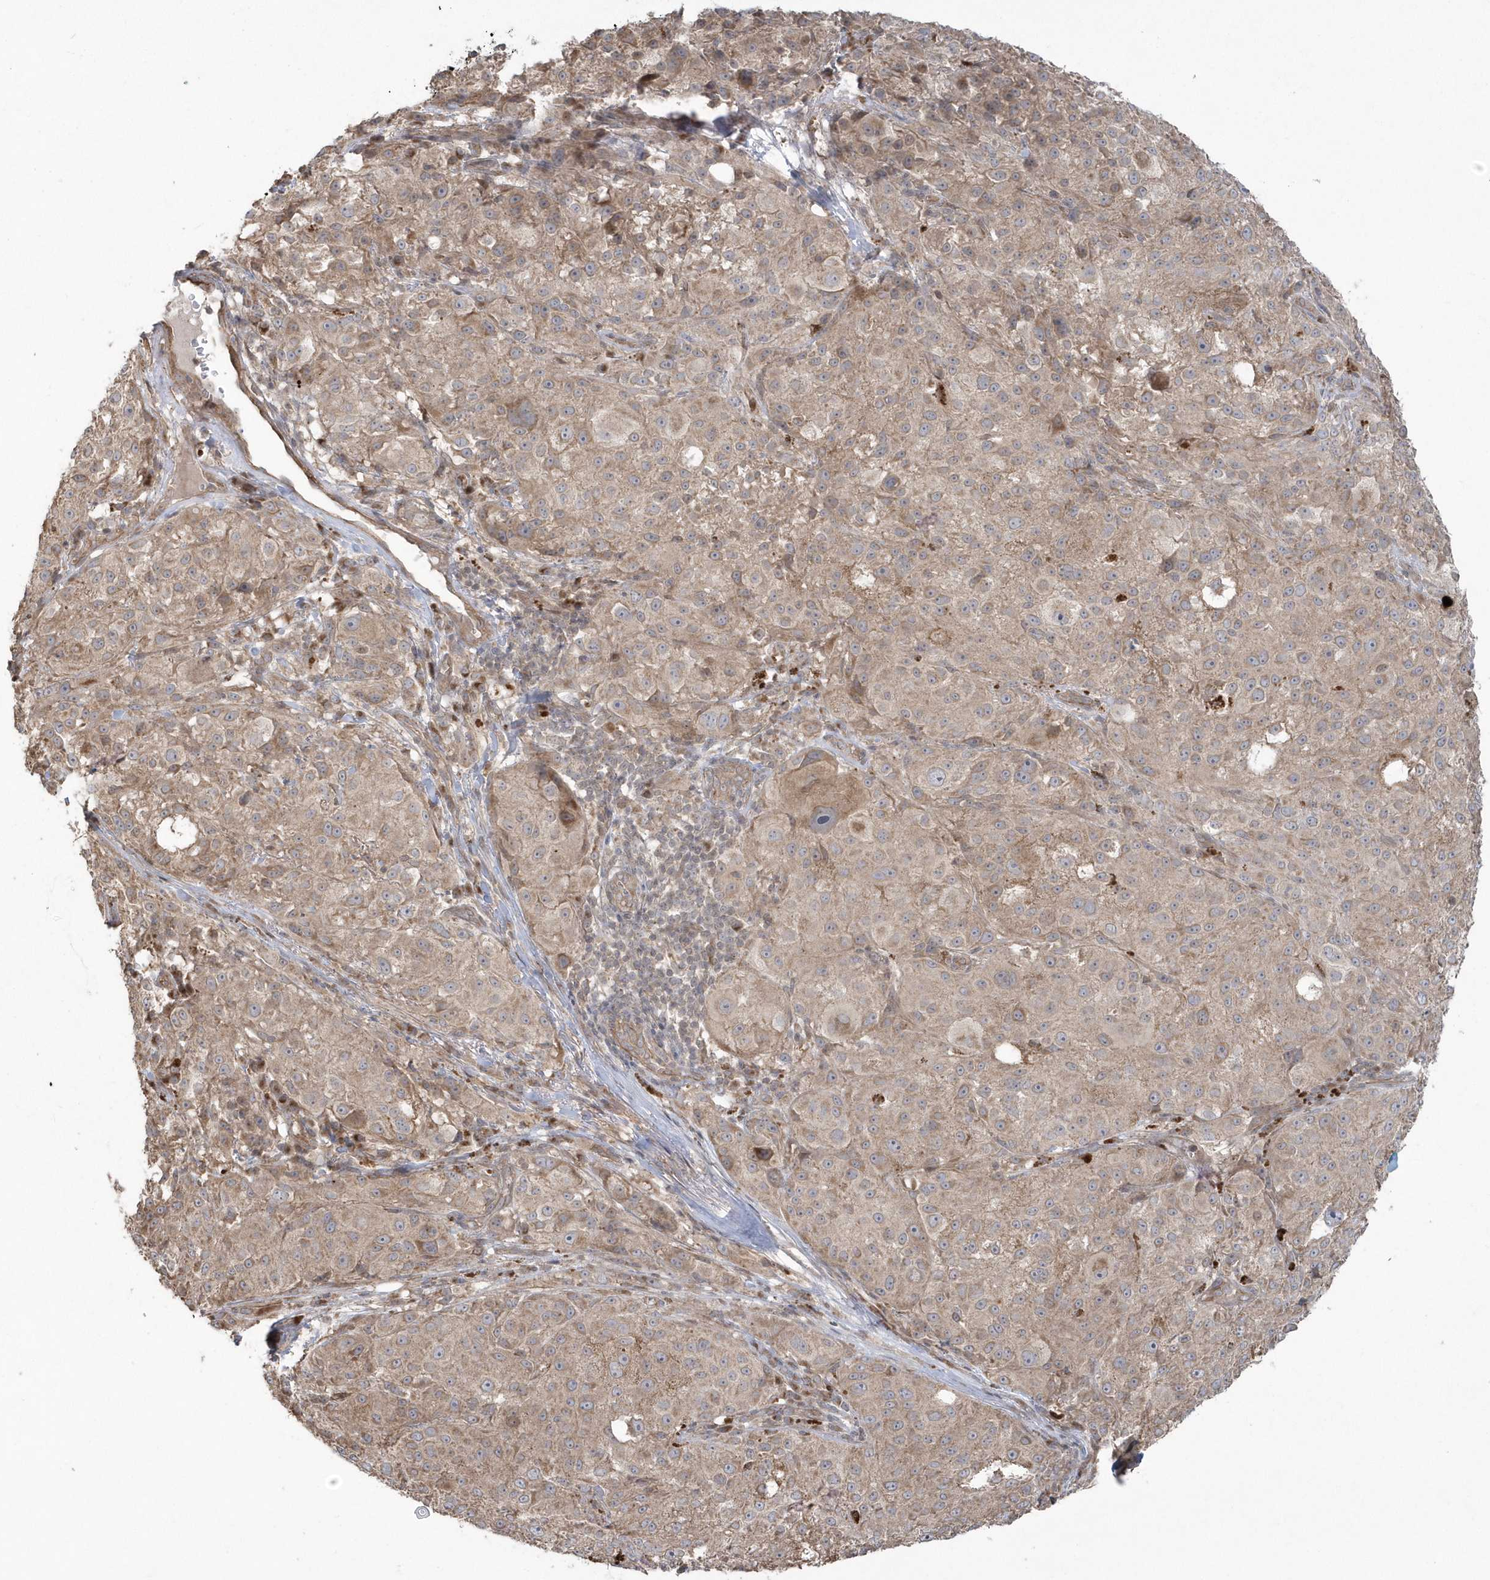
{"staining": {"intensity": "weak", "quantity": ">75%", "location": "cytoplasmic/membranous"}, "tissue": "melanoma", "cell_type": "Tumor cells", "image_type": "cancer", "snomed": [{"axis": "morphology", "description": "Necrosis, NOS"}, {"axis": "morphology", "description": "Malignant melanoma, NOS"}, {"axis": "topography", "description": "Skin"}], "caption": "Weak cytoplasmic/membranous expression for a protein is seen in about >75% of tumor cells of melanoma using immunohistochemistry.", "gene": "ARMC8", "patient": {"sex": "female", "age": 87}}